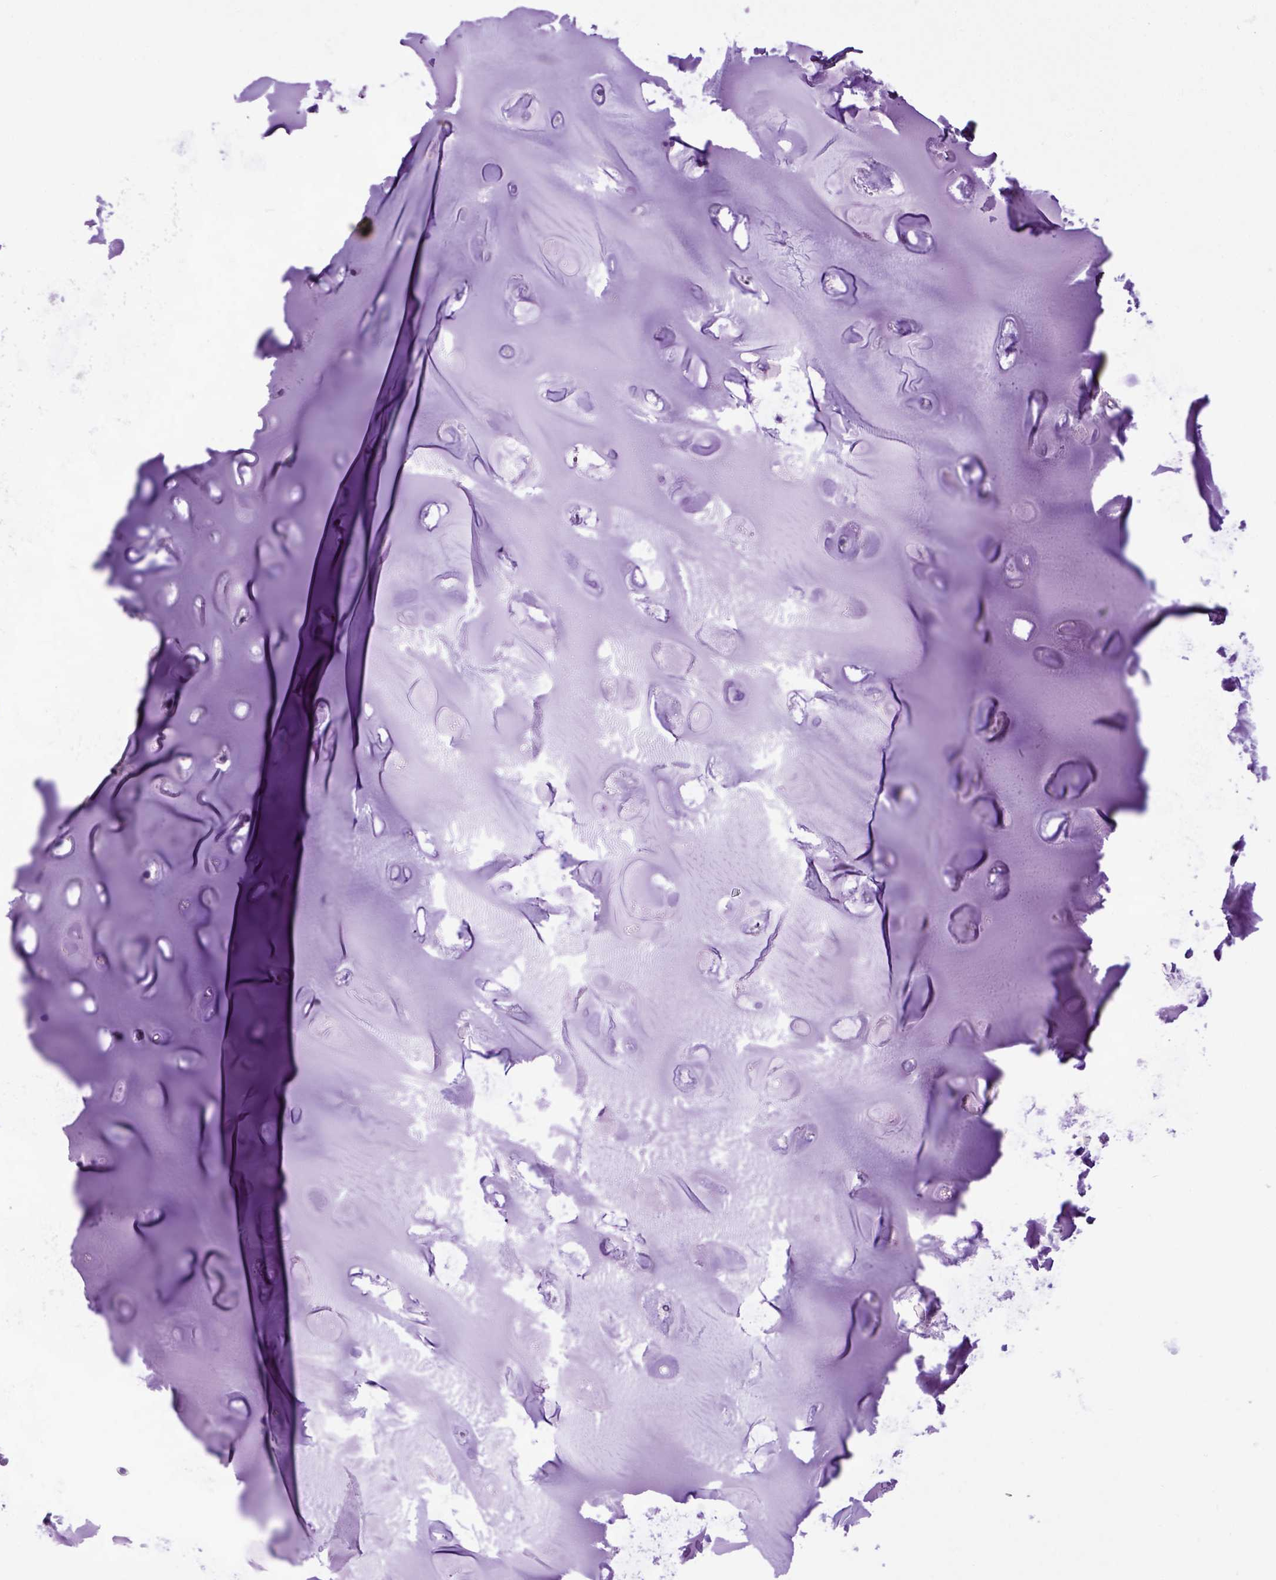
{"staining": {"intensity": "negative", "quantity": "none", "location": "none"}, "tissue": "soft tissue", "cell_type": "Chondrocytes", "image_type": "normal", "snomed": [{"axis": "morphology", "description": "Normal tissue, NOS"}, {"axis": "topography", "description": "Cartilage tissue"}], "caption": "A high-resolution micrograph shows IHC staining of normal soft tissue, which shows no significant positivity in chondrocytes.", "gene": "CDH1", "patient": {"sex": "male", "age": 62}}